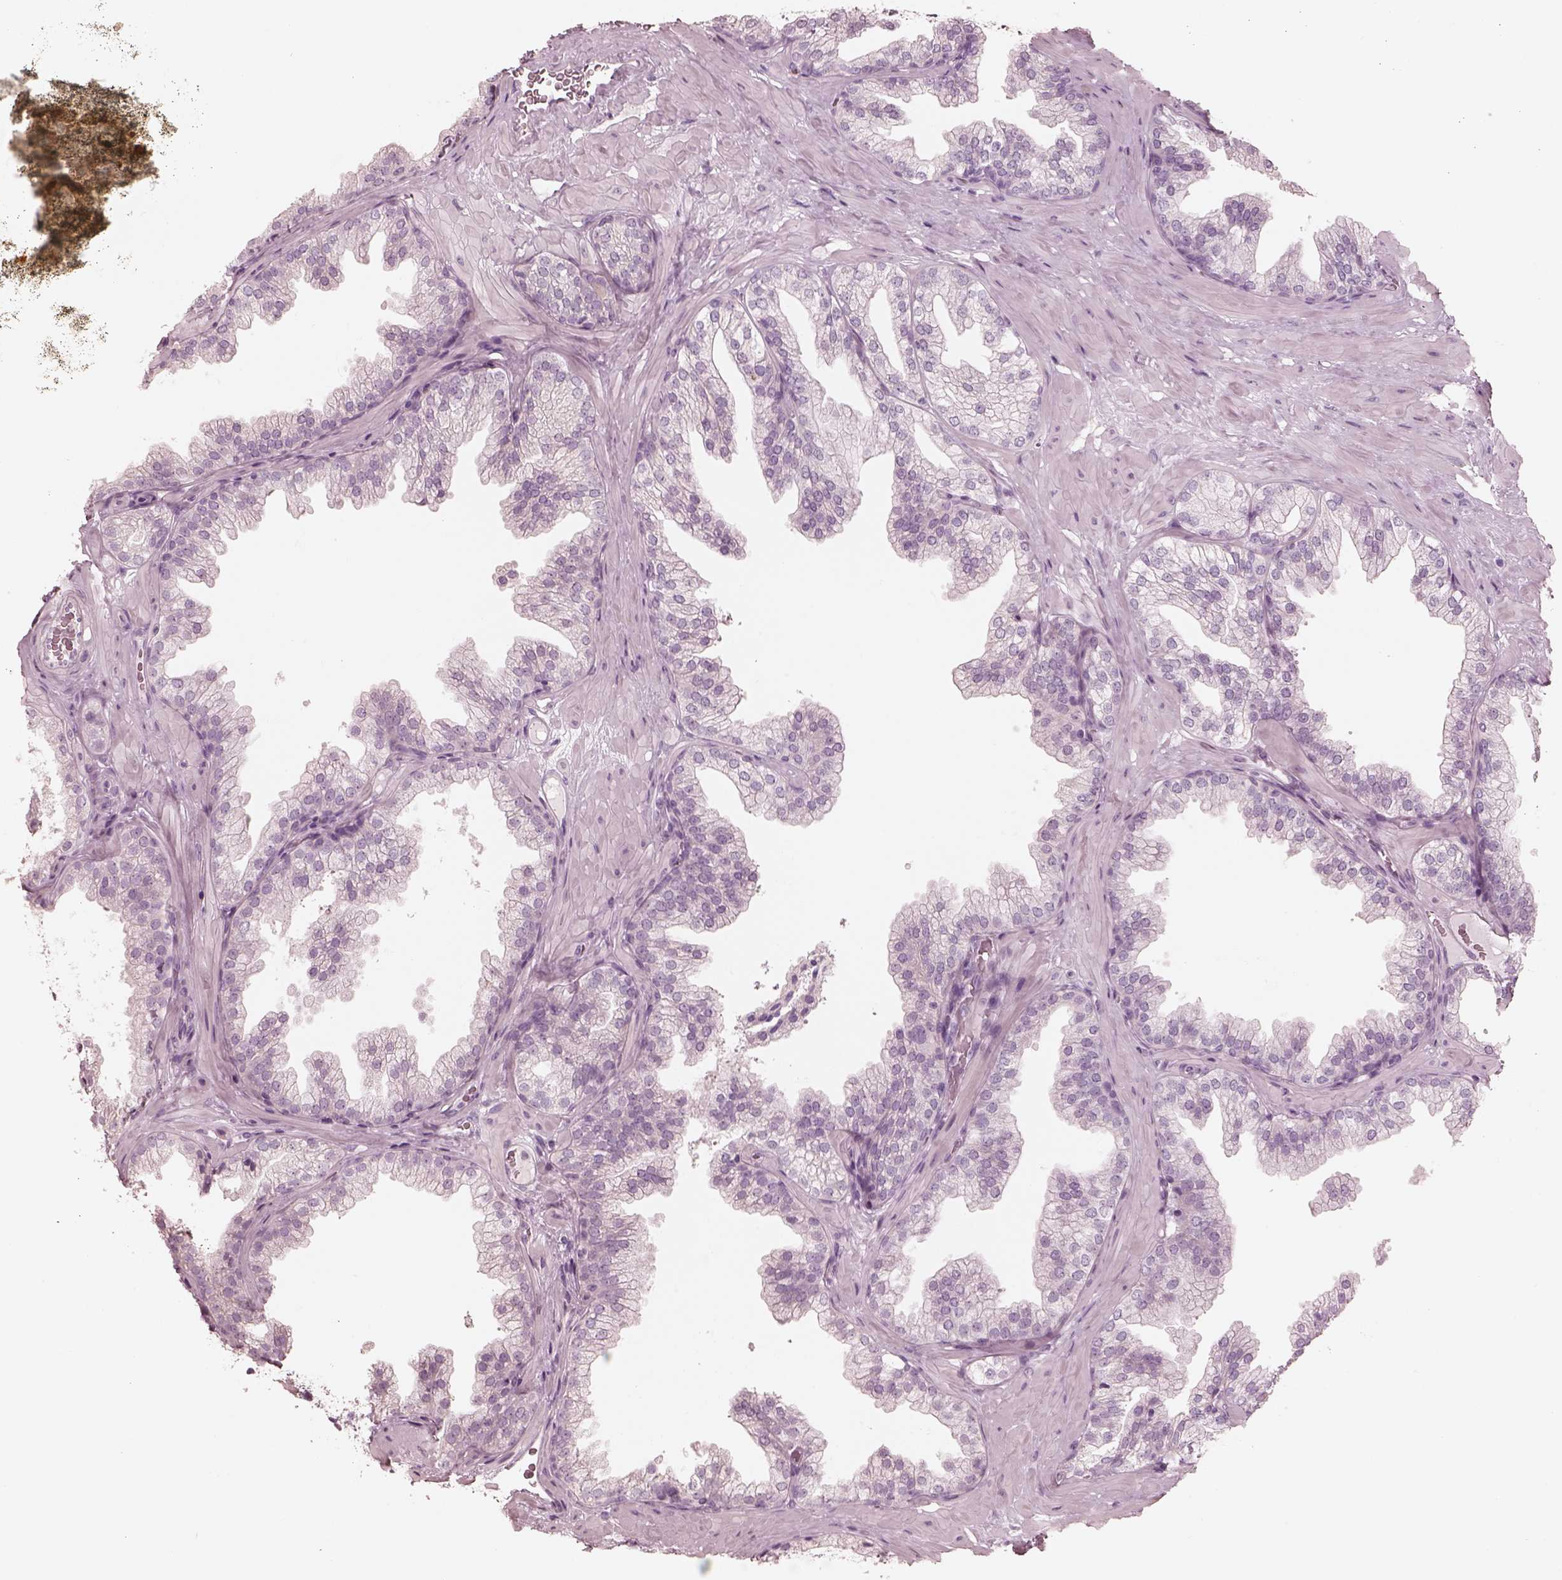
{"staining": {"intensity": "negative", "quantity": "none", "location": "none"}, "tissue": "prostate", "cell_type": "Glandular cells", "image_type": "normal", "snomed": [{"axis": "morphology", "description": "Normal tissue, NOS"}, {"axis": "topography", "description": "Prostate"}], "caption": "Human prostate stained for a protein using IHC shows no positivity in glandular cells.", "gene": "ZP4", "patient": {"sex": "male", "age": 37}}